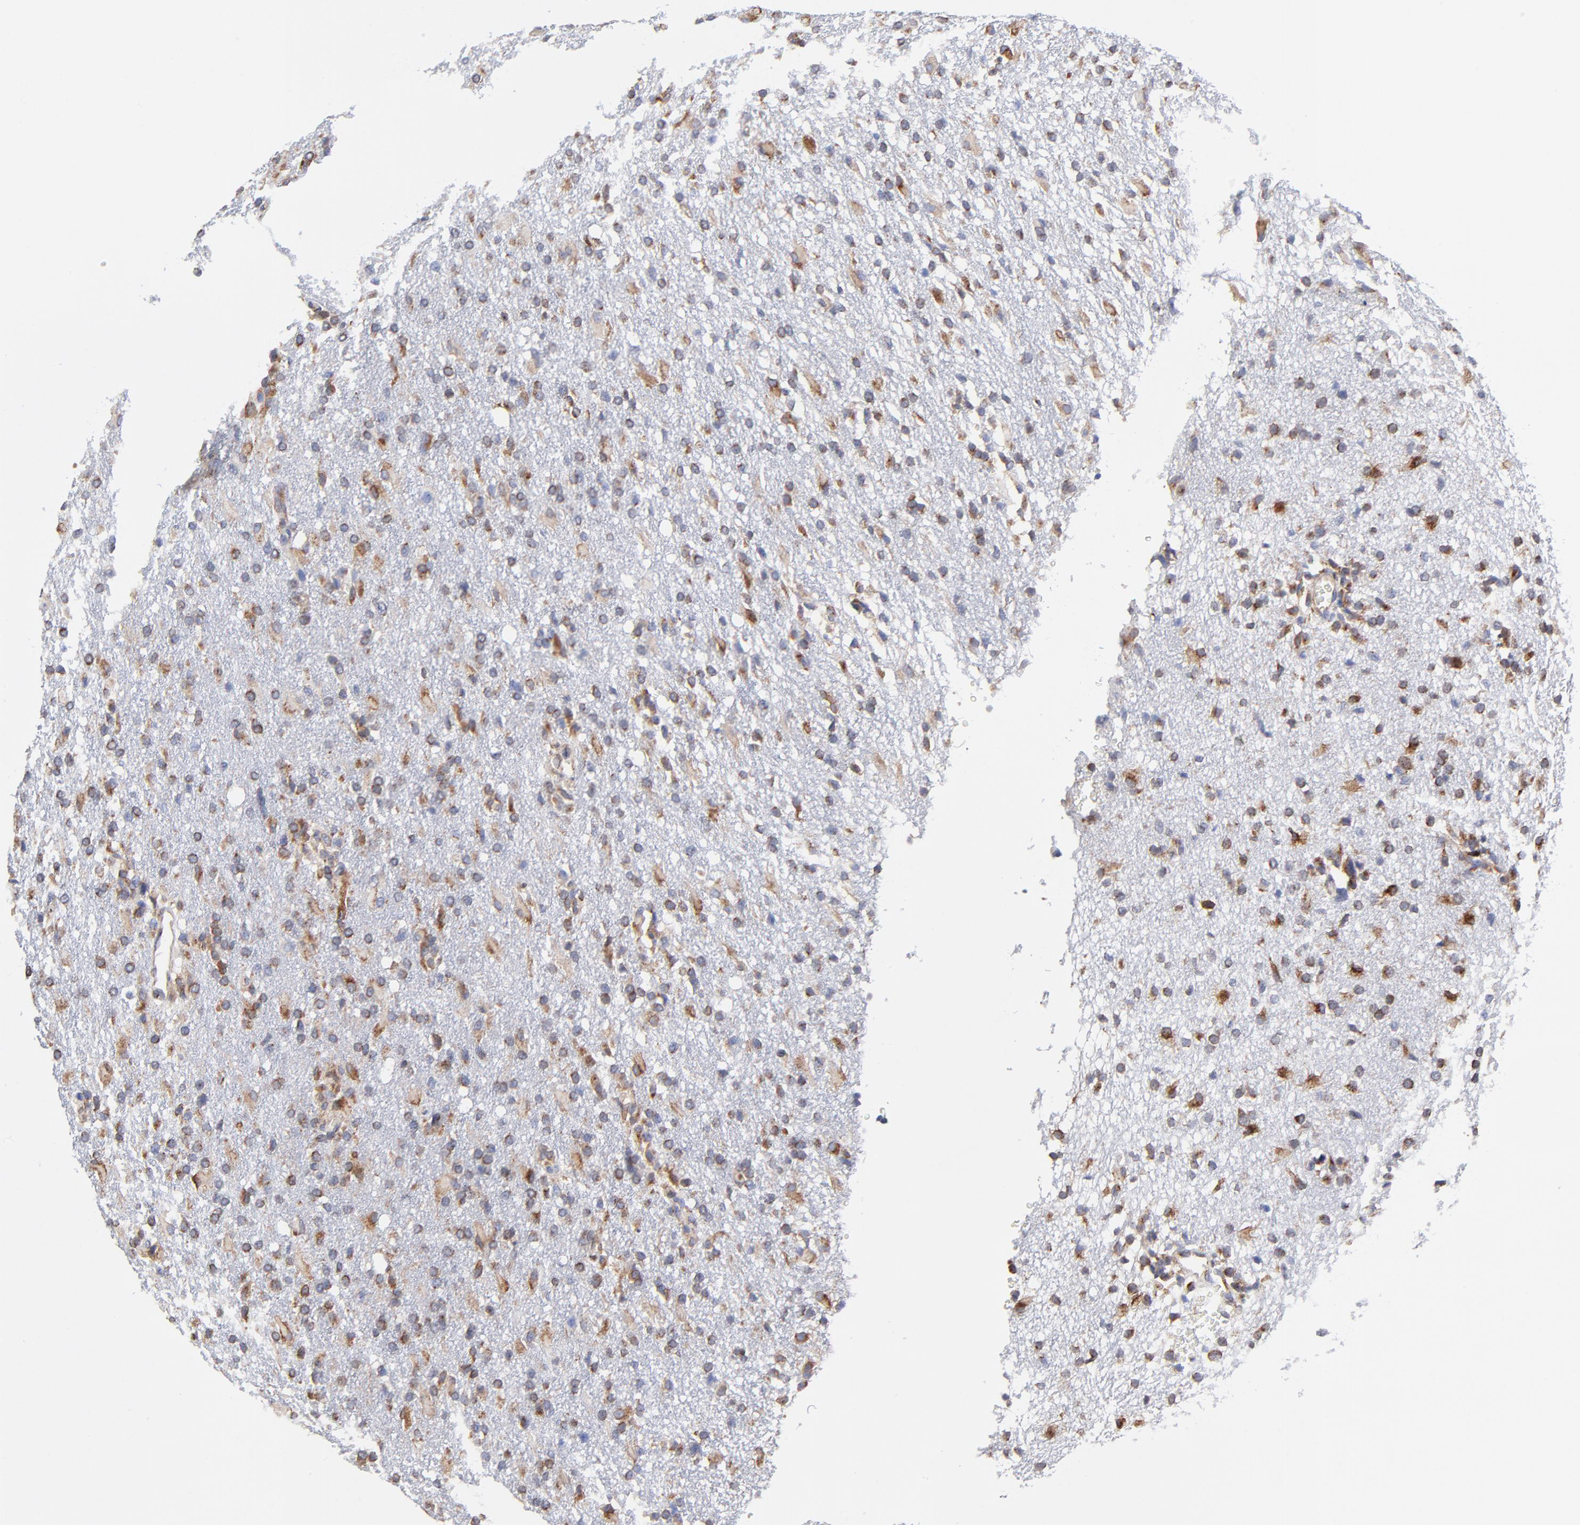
{"staining": {"intensity": "moderate", "quantity": "25%-75%", "location": "cytoplasmic/membranous"}, "tissue": "glioma", "cell_type": "Tumor cells", "image_type": "cancer", "snomed": [{"axis": "morphology", "description": "Glioma, malignant, High grade"}, {"axis": "topography", "description": "Brain"}], "caption": "The image shows immunohistochemical staining of malignant high-grade glioma. There is moderate cytoplasmic/membranous positivity is seen in about 25%-75% of tumor cells. The staining is performed using DAB brown chromogen to label protein expression. The nuclei are counter-stained blue using hematoxylin.", "gene": "LMAN1", "patient": {"sex": "male", "age": 68}}